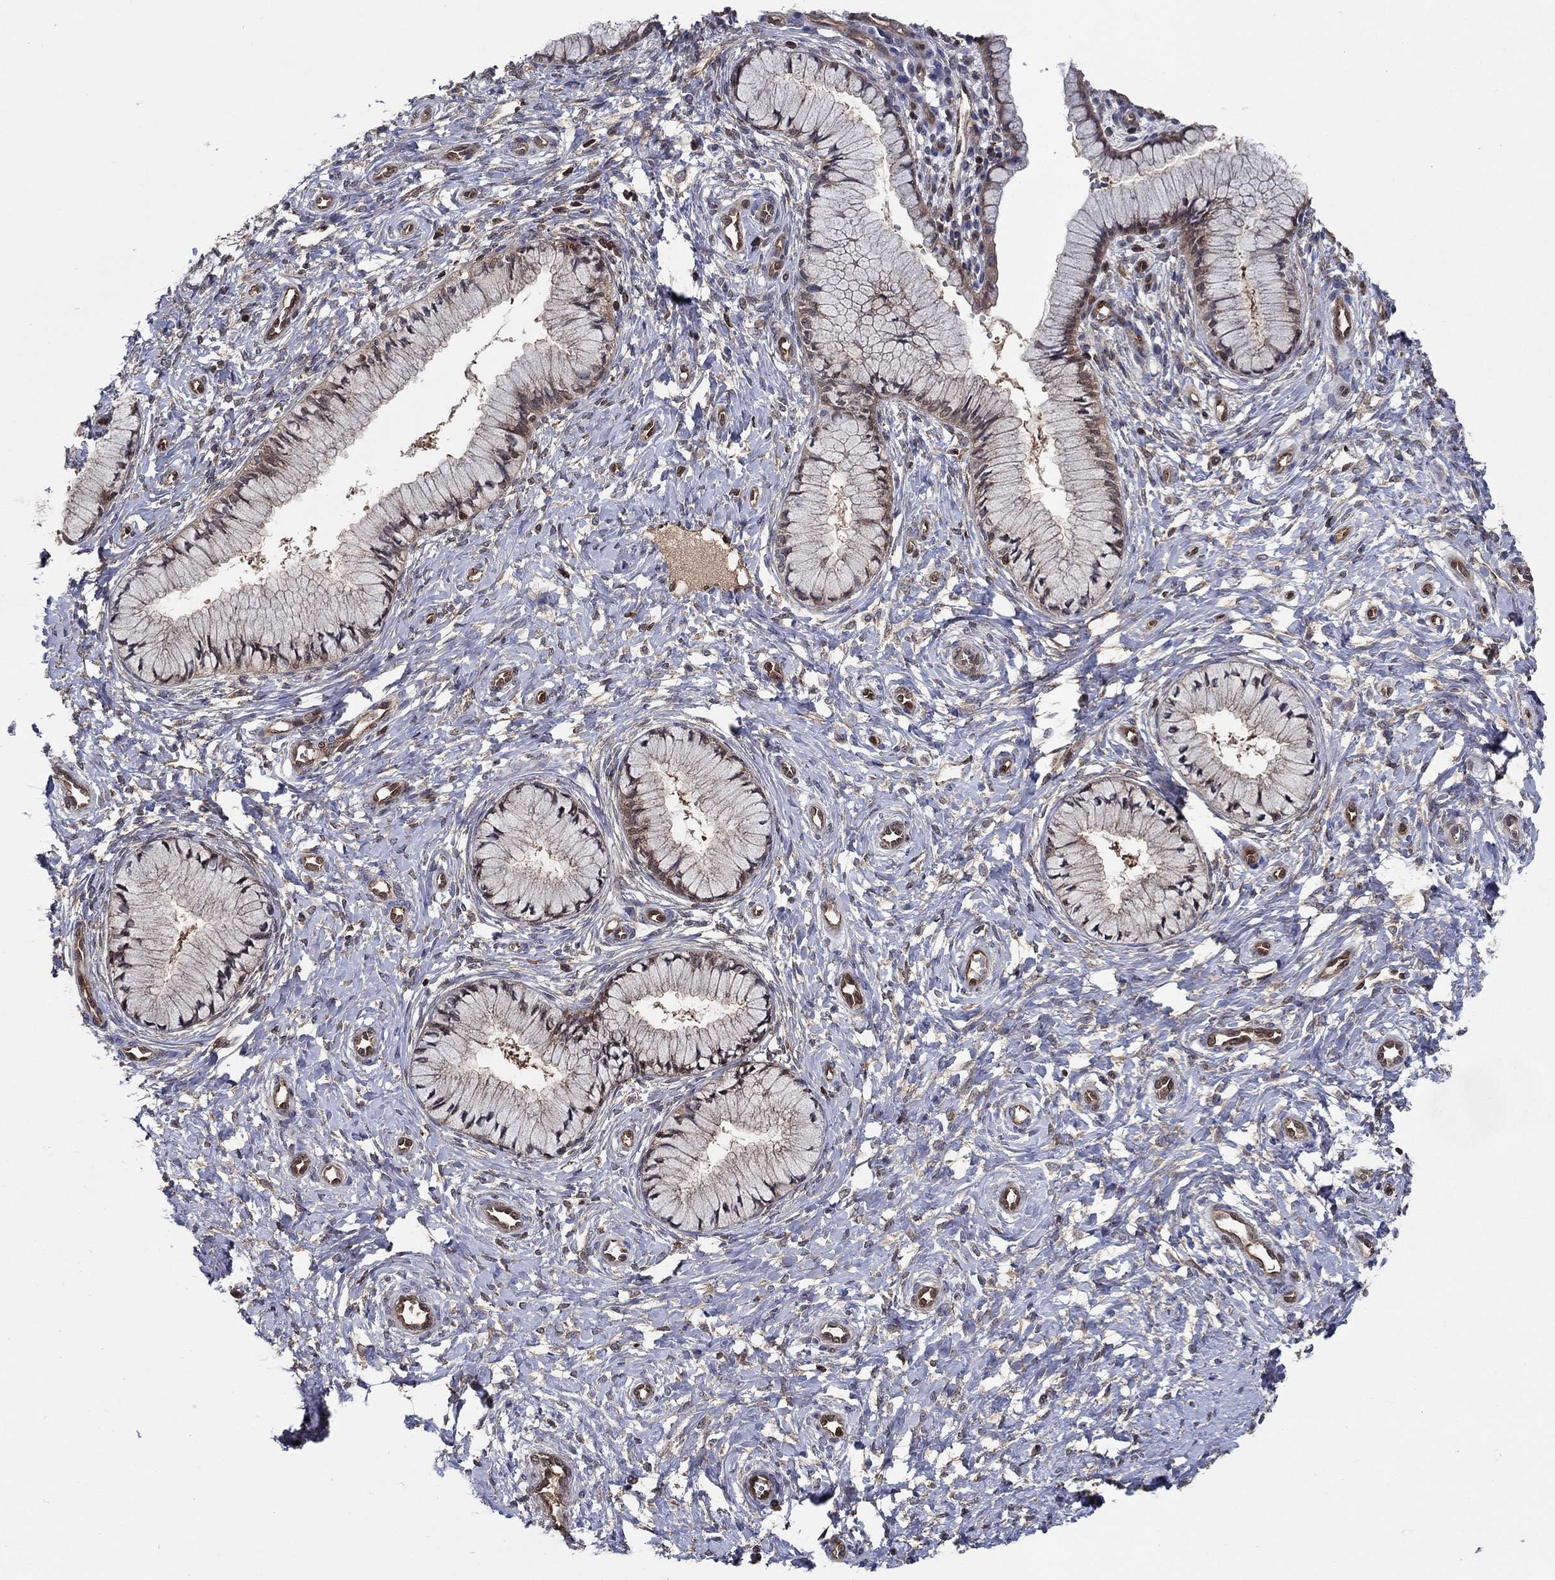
{"staining": {"intensity": "weak", "quantity": ">75%", "location": "cytoplasmic/membranous"}, "tissue": "cervix", "cell_type": "Glandular cells", "image_type": "normal", "snomed": [{"axis": "morphology", "description": "Normal tissue, NOS"}, {"axis": "topography", "description": "Cervix"}], "caption": "Immunohistochemical staining of benign cervix reveals low levels of weak cytoplasmic/membranous expression in approximately >75% of glandular cells.", "gene": "AGFG2", "patient": {"sex": "female", "age": 37}}